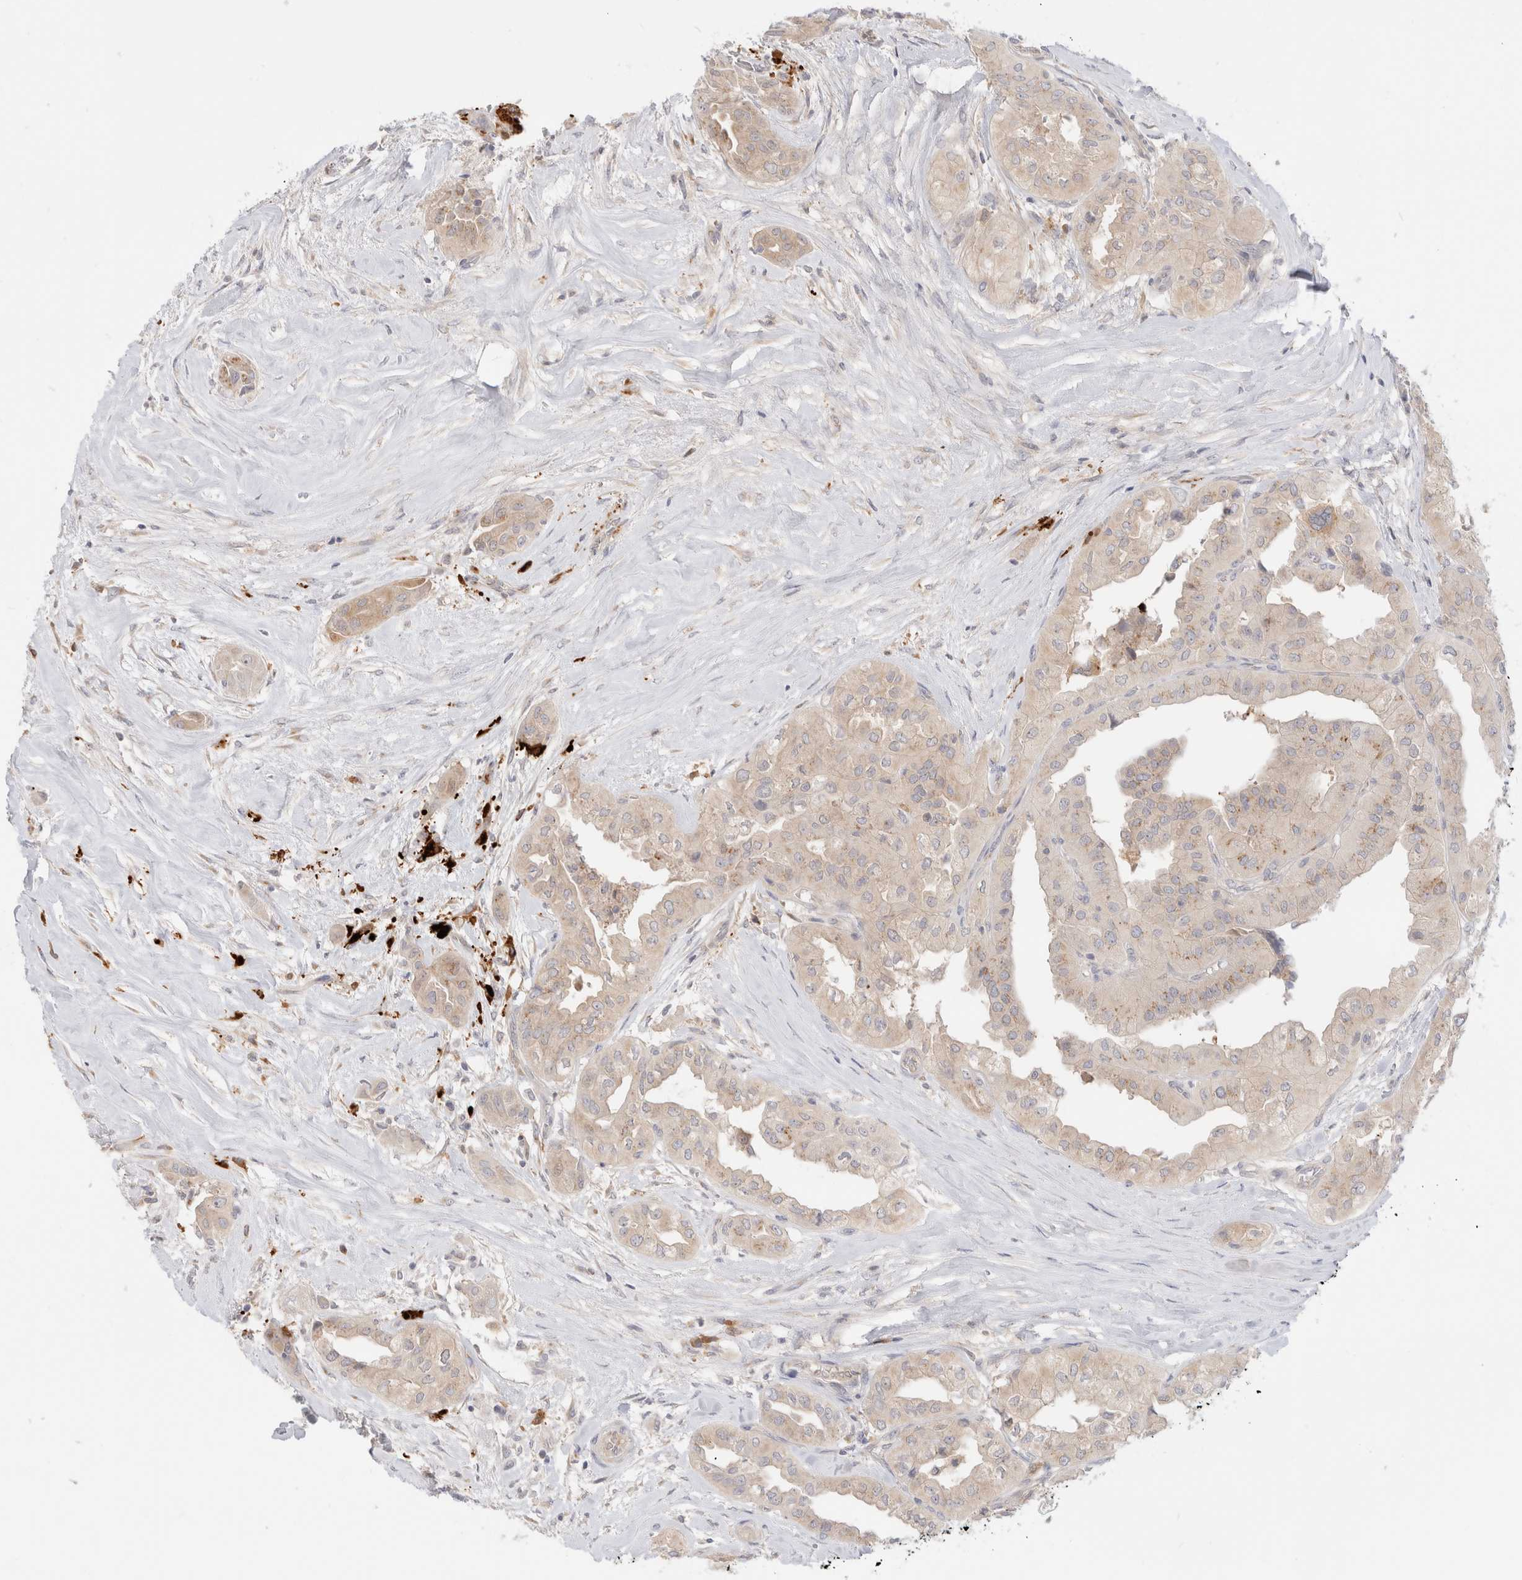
{"staining": {"intensity": "weak", "quantity": ">75%", "location": "cytoplasmic/membranous"}, "tissue": "thyroid cancer", "cell_type": "Tumor cells", "image_type": "cancer", "snomed": [{"axis": "morphology", "description": "Papillary adenocarcinoma, NOS"}, {"axis": "topography", "description": "Thyroid gland"}], "caption": "High-power microscopy captured an immunohistochemistry micrograph of thyroid cancer (papillary adenocarcinoma), revealing weak cytoplasmic/membranous expression in about >75% of tumor cells. The protein of interest is shown in brown color, while the nuclei are stained blue.", "gene": "EFCAB13", "patient": {"sex": "female", "age": 59}}